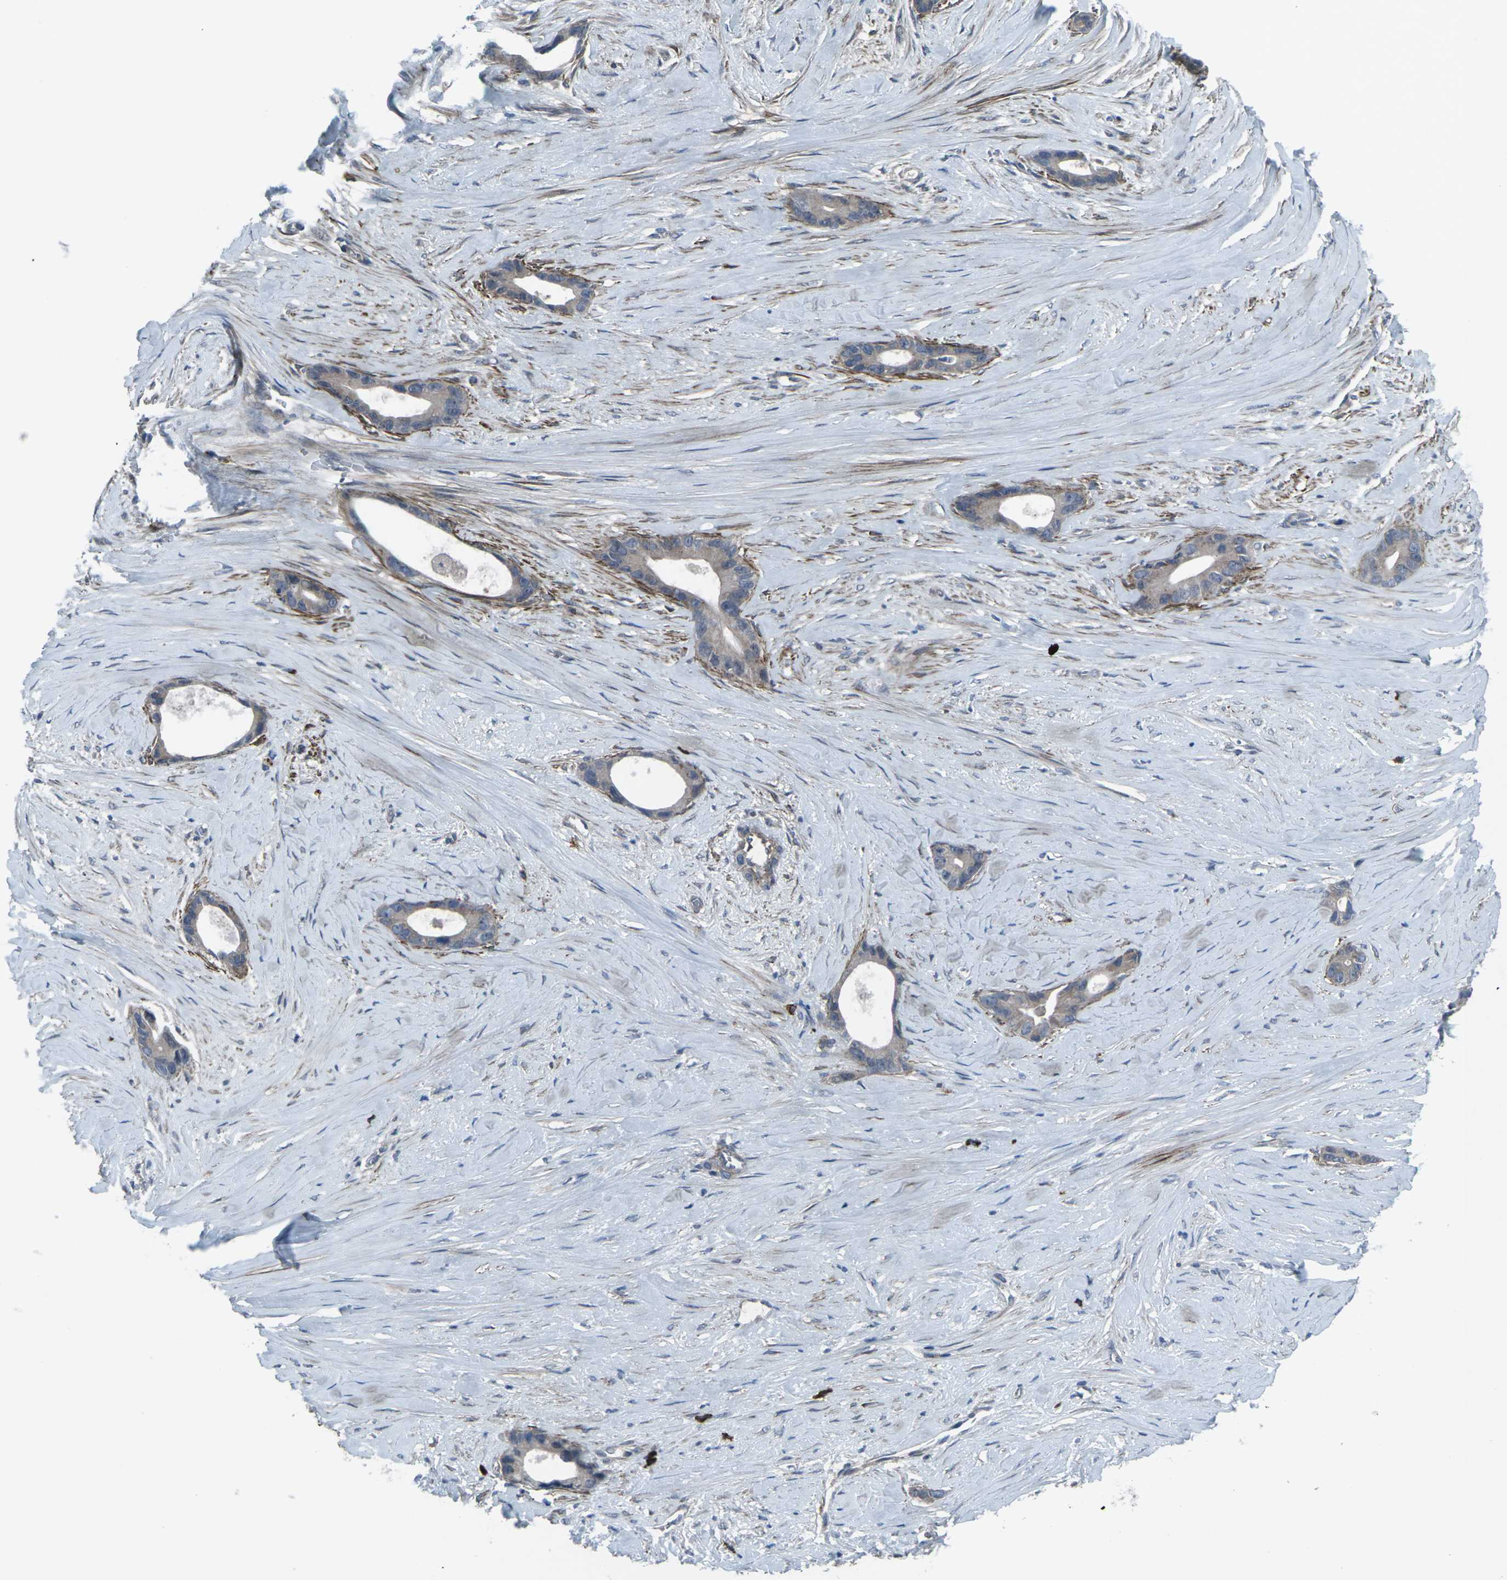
{"staining": {"intensity": "moderate", "quantity": "<25%", "location": "cytoplasmic/membranous"}, "tissue": "liver cancer", "cell_type": "Tumor cells", "image_type": "cancer", "snomed": [{"axis": "morphology", "description": "Cholangiocarcinoma"}, {"axis": "topography", "description": "Liver"}], "caption": "Liver cancer stained with DAB (3,3'-diaminobenzidine) immunohistochemistry demonstrates low levels of moderate cytoplasmic/membranous staining in approximately <25% of tumor cells.", "gene": "CCR10", "patient": {"sex": "female", "age": 55}}